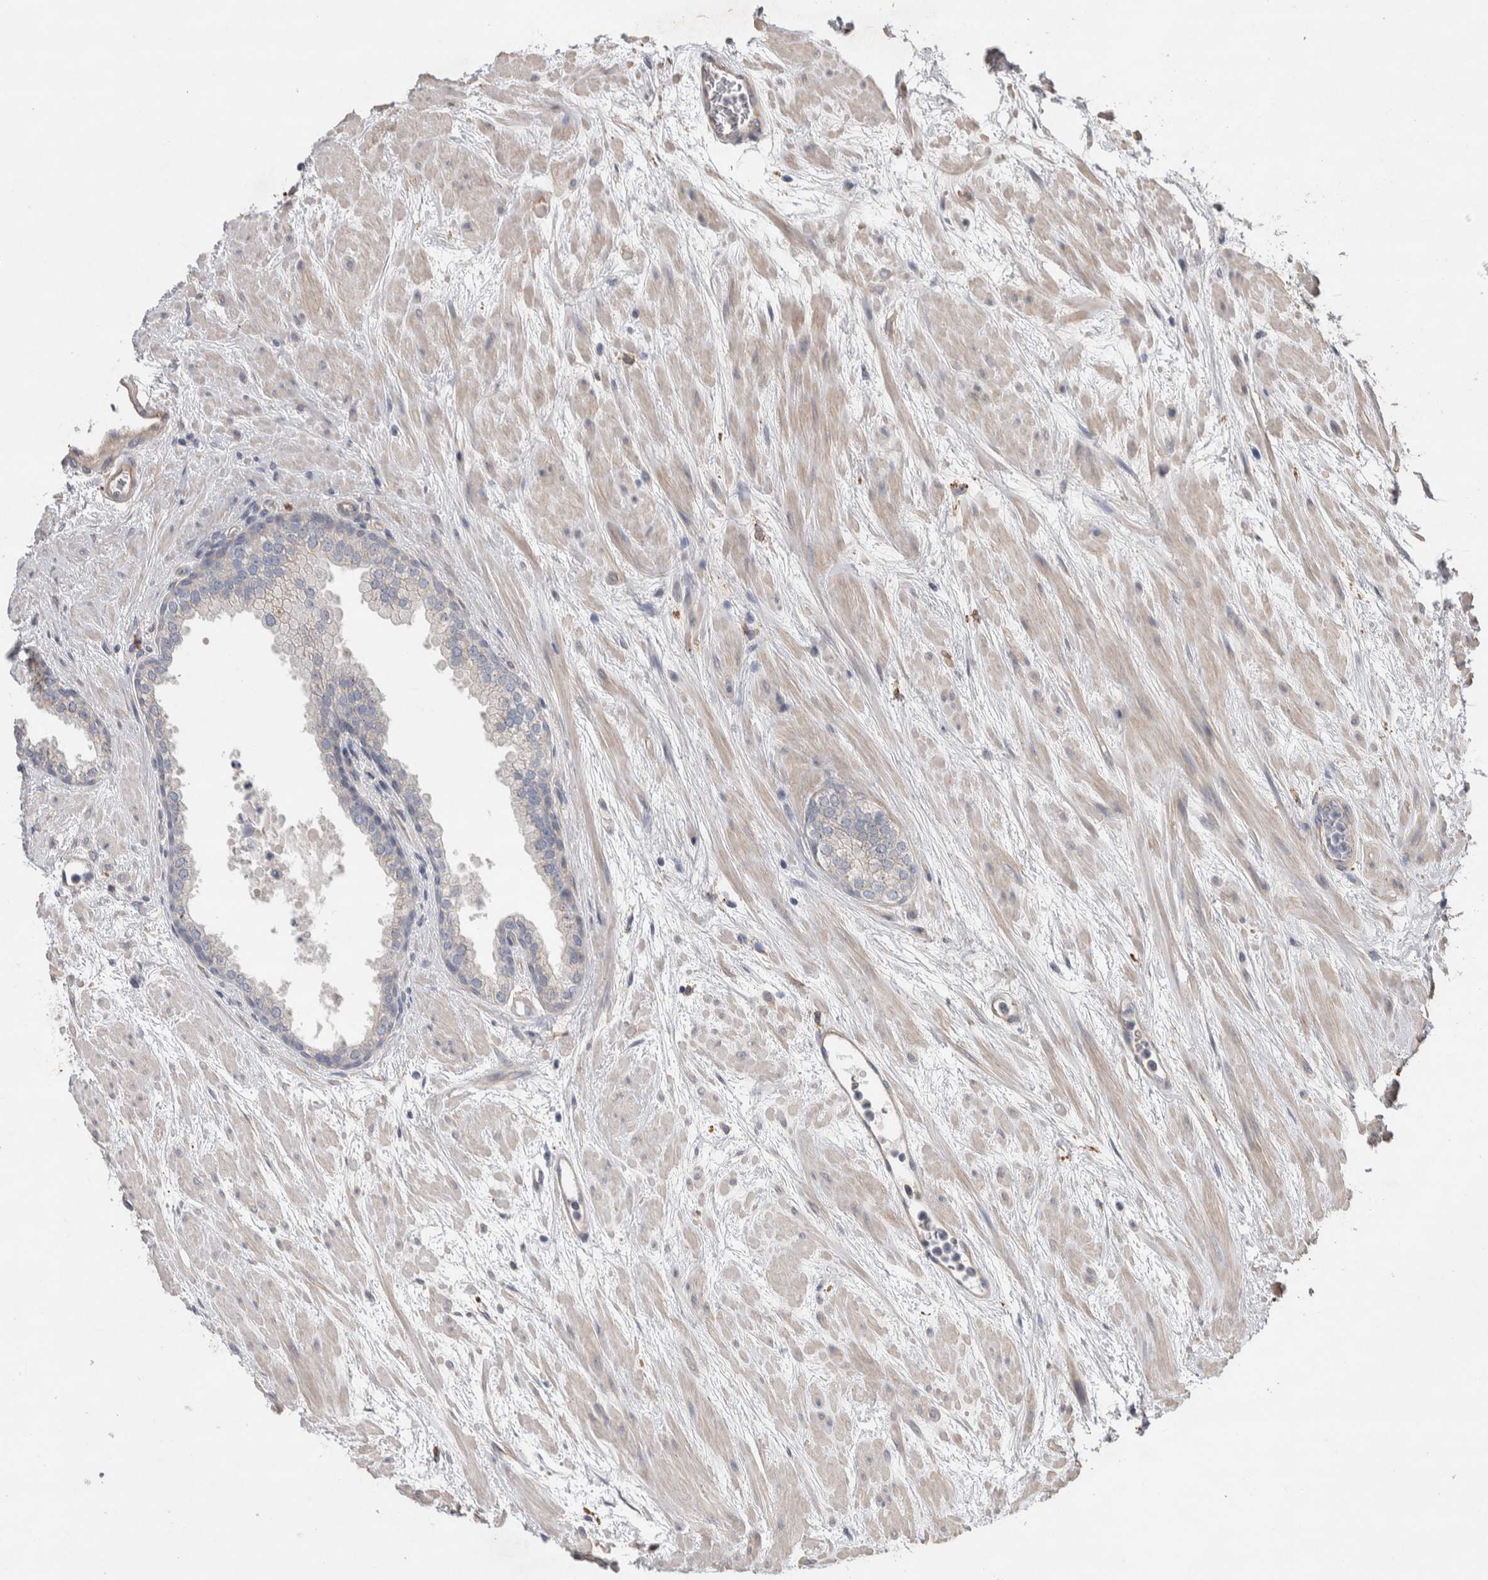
{"staining": {"intensity": "negative", "quantity": "none", "location": "none"}, "tissue": "prostate cancer", "cell_type": "Tumor cells", "image_type": "cancer", "snomed": [{"axis": "morphology", "description": "Adenocarcinoma, High grade"}, {"axis": "topography", "description": "Prostate"}], "caption": "High power microscopy image of an immunohistochemistry image of prostate cancer, revealing no significant staining in tumor cells.", "gene": "GCNA", "patient": {"sex": "male", "age": 55}}